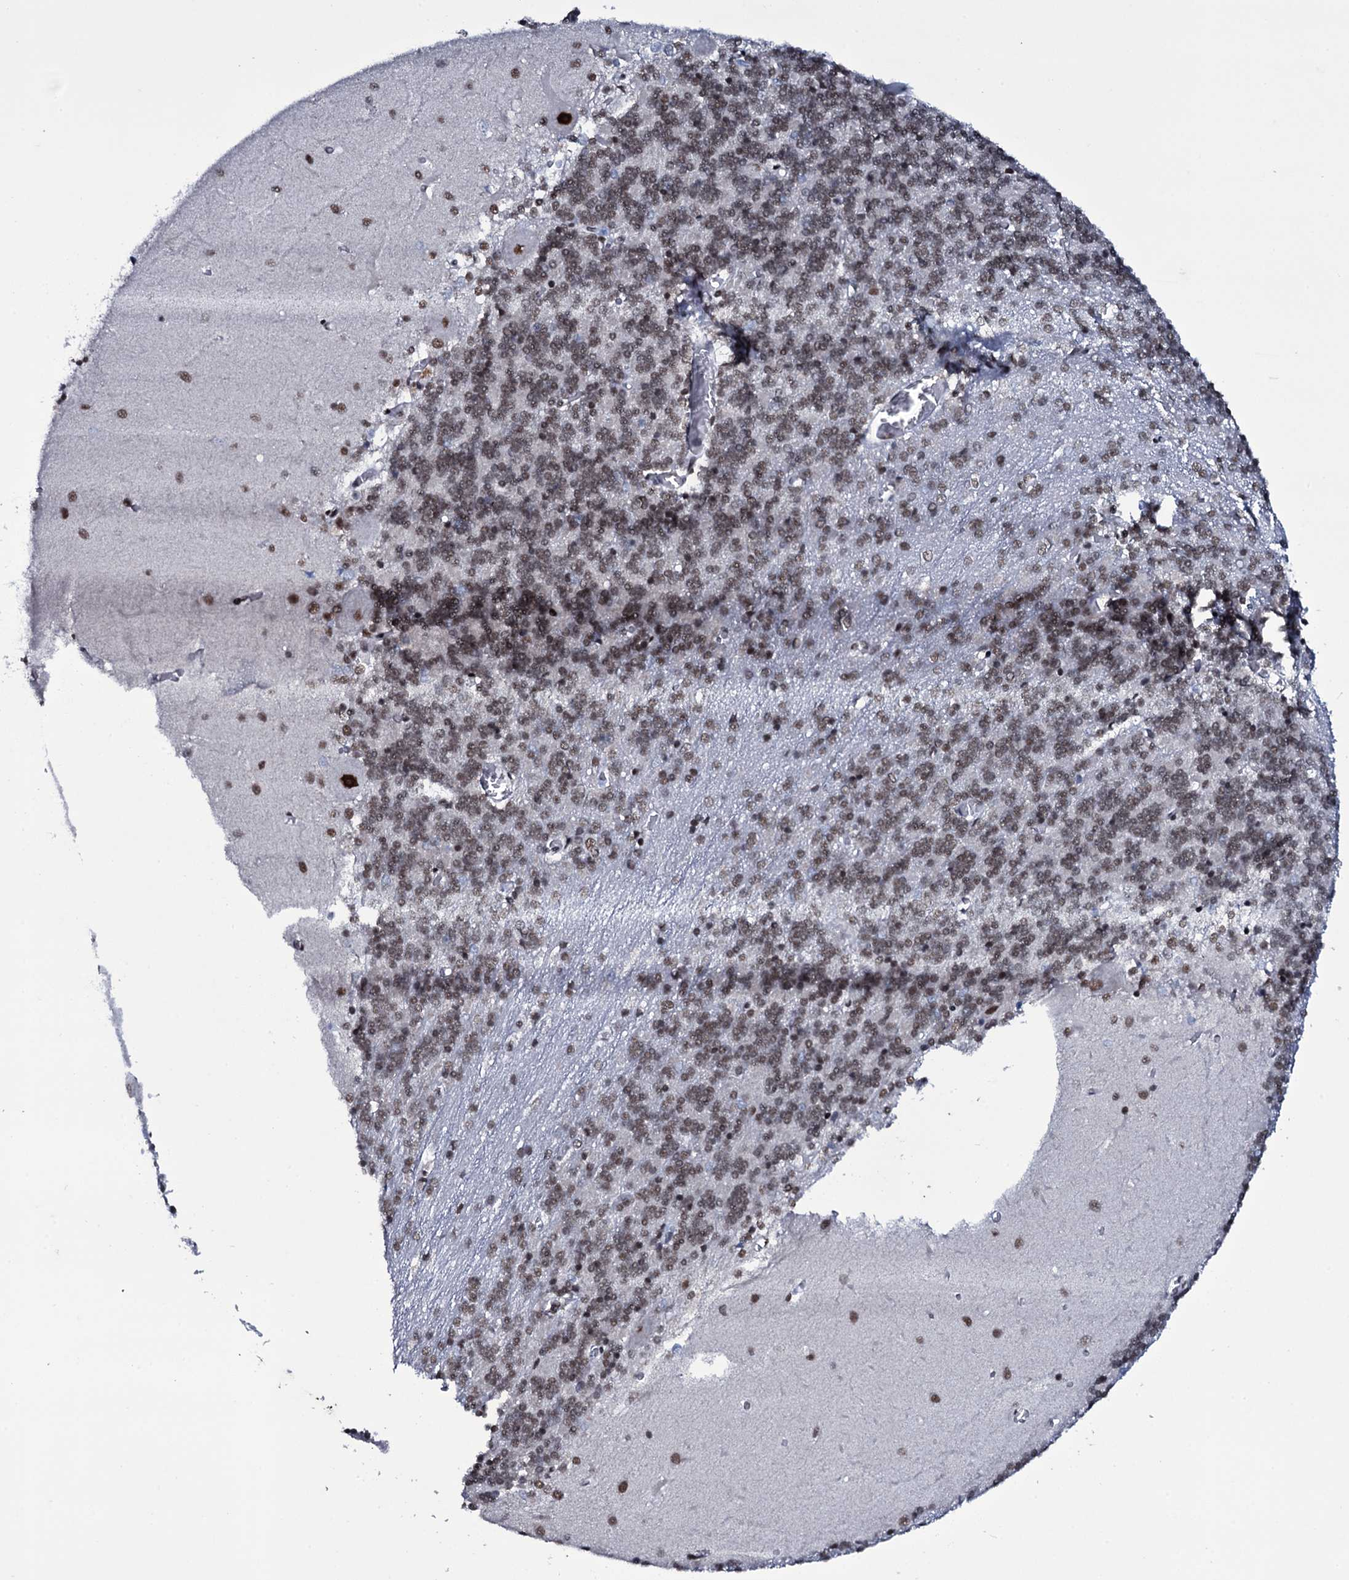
{"staining": {"intensity": "moderate", "quantity": "25%-75%", "location": "nuclear"}, "tissue": "cerebellum", "cell_type": "Cells in granular layer", "image_type": "normal", "snomed": [{"axis": "morphology", "description": "Normal tissue, NOS"}, {"axis": "topography", "description": "Cerebellum"}], "caption": "Protein expression analysis of unremarkable human cerebellum reveals moderate nuclear expression in about 25%-75% of cells in granular layer.", "gene": "ZMIZ2", "patient": {"sex": "male", "age": 37}}